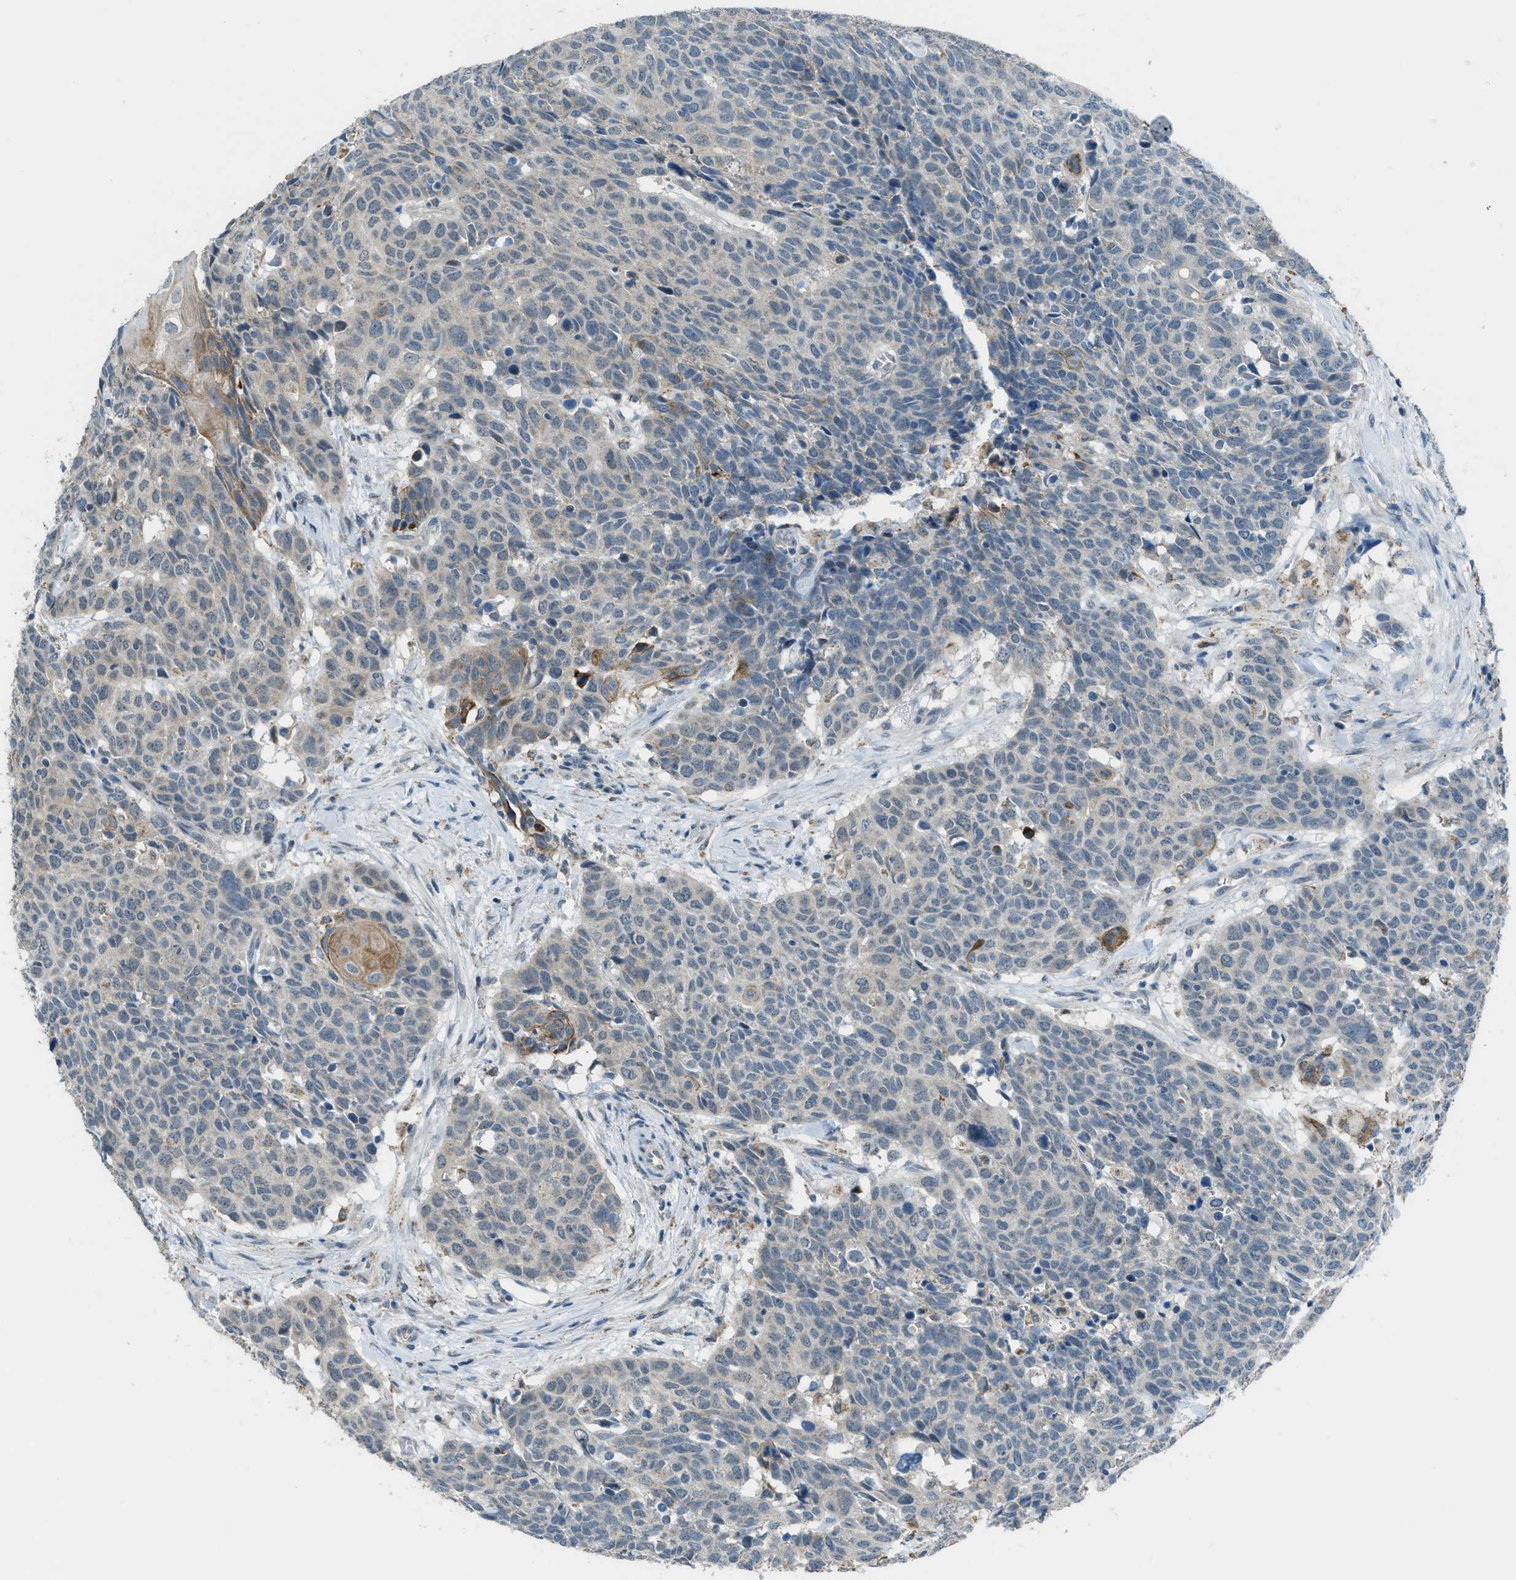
{"staining": {"intensity": "negative", "quantity": "none", "location": "none"}, "tissue": "head and neck cancer", "cell_type": "Tumor cells", "image_type": "cancer", "snomed": [{"axis": "morphology", "description": "Squamous cell carcinoma, NOS"}, {"axis": "topography", "description": "Head-Neck"}], "caption": "Squamous cell carcinoma (head and neck) was stained to show a protein in brown. There is no significant staining in tumor cells.", "gene": "CDON", "patient": {"sex": "male", "age": 66}}